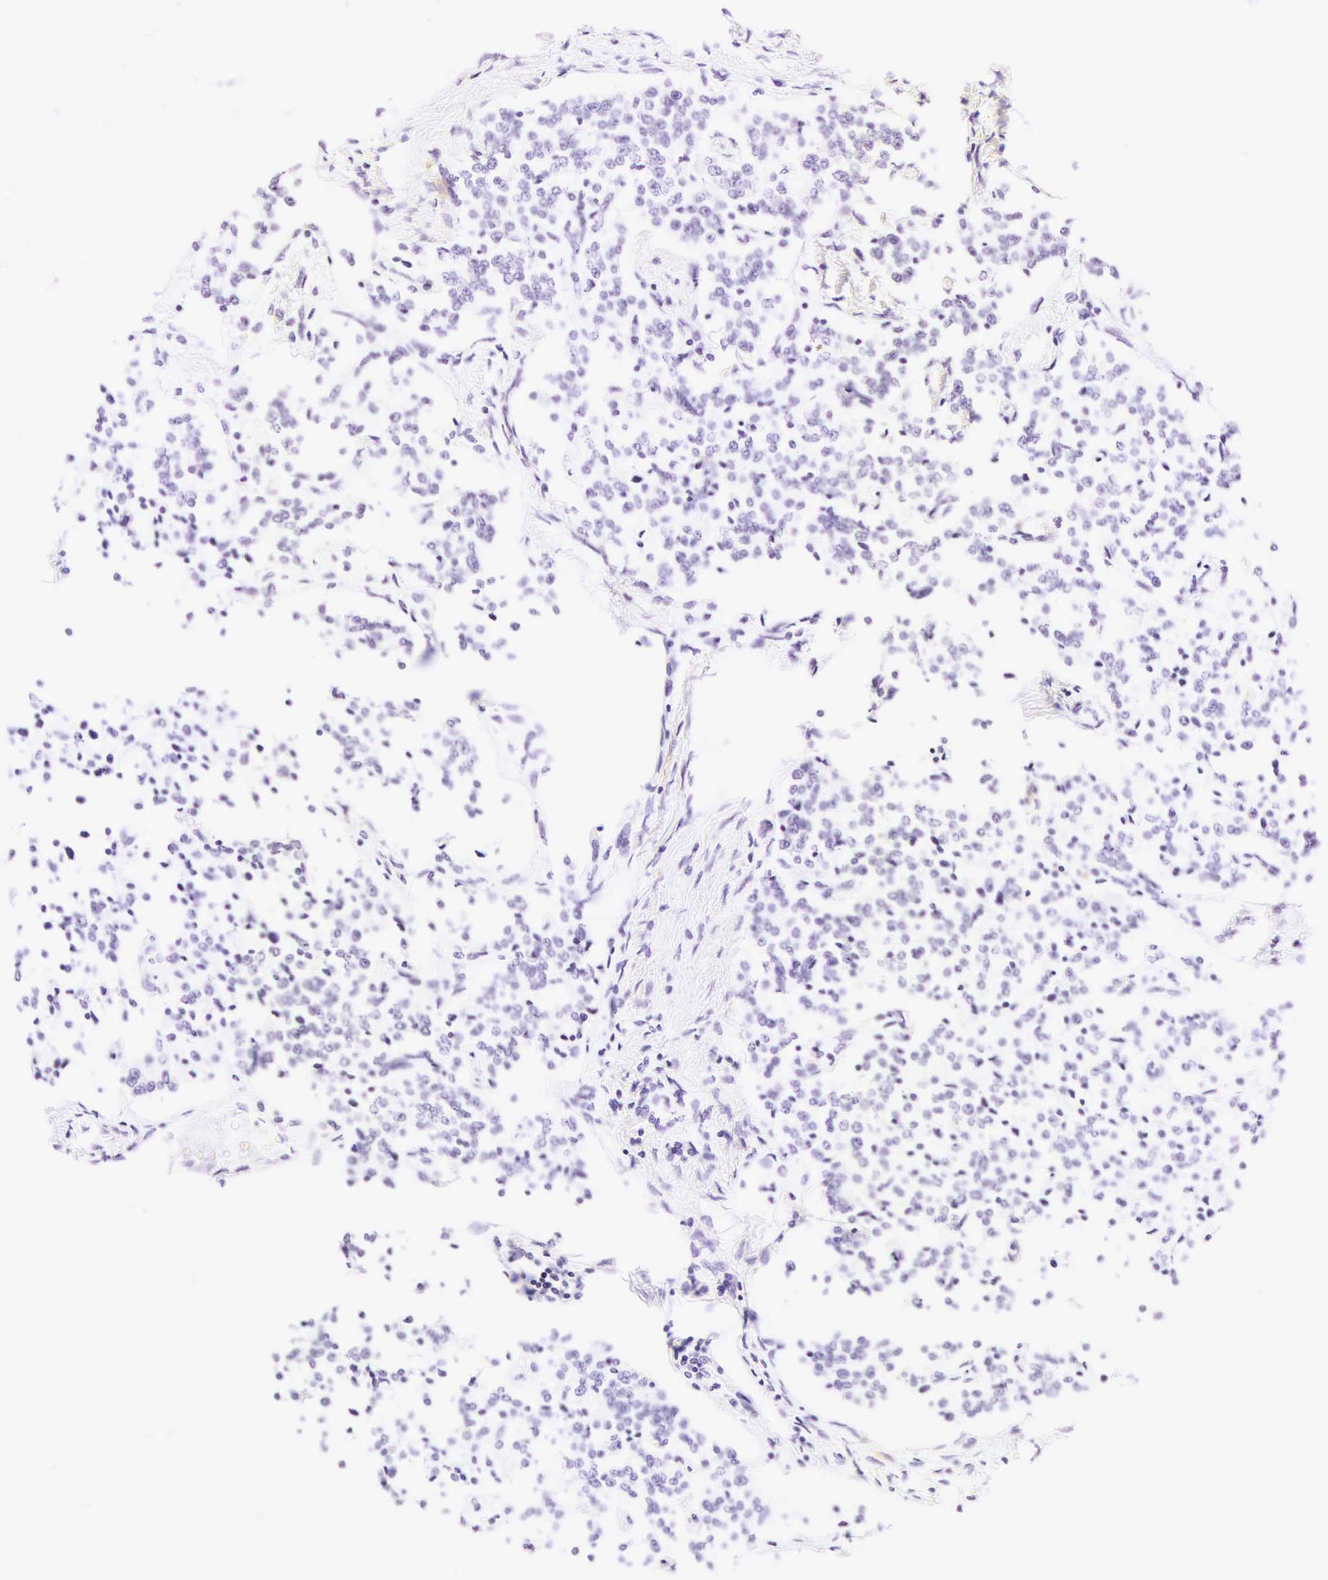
{"staining": {"intensity": "negative", "quantity": "none", "location": "none"}, "tissue": "carcinoid", "cell_type": "Tumor cells", "image_type": "cancer", "snomed": [{"axis": "morphology", "description": "Carcinoid, malignant, NOS"}, {"axis": "topography", "description": "Stomach"}], "caption": "High magnification brightfield microscopy of malignant carcinoid stained with DAB (brown) and counterstained with hematoxylin (blue): tumor cells show no significant expression.", "gene": "CD1A", "patient": {"sex": "female", "age": 76}}